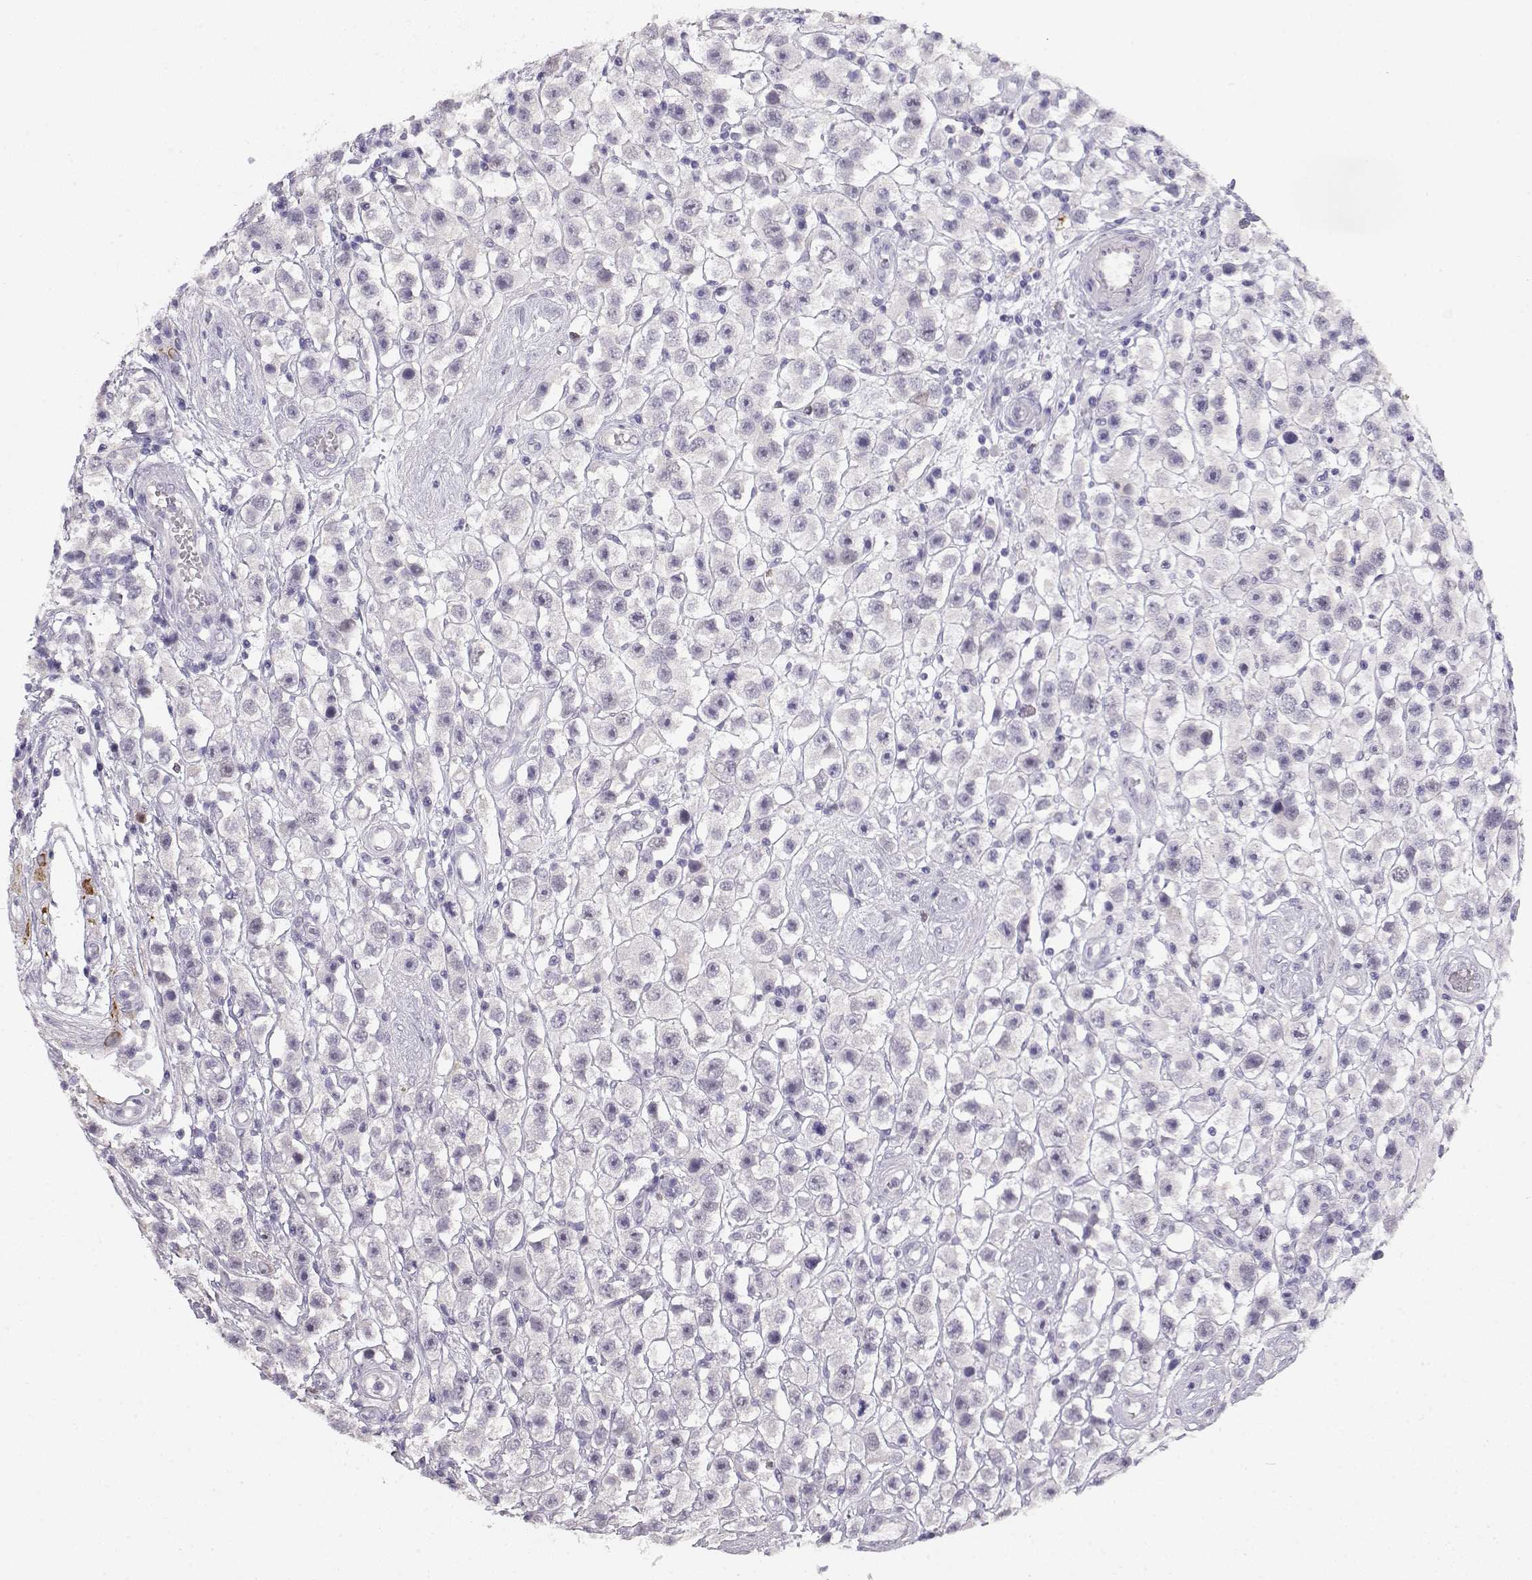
{"staining": {"intensity": "negative", "quantity": "none", "location": "none"}, "tissue": "testis cancer", "cell_type": "Tumor cells", "image_type": "cancer", "snomed": [{"axis": "morphology", "description": "Seminoma, NOS"}, {"axis": "topography", "description": "Testis"}], "caption": "IHC image of neoplastic tissue: human testis seminoma stained with DAB (3,3'-diaminobenzidine) demonstrates no significant protein positivity in tumor cells.", "gene": "NUTM1", "patient": {"sex": "male", "age": 45}}